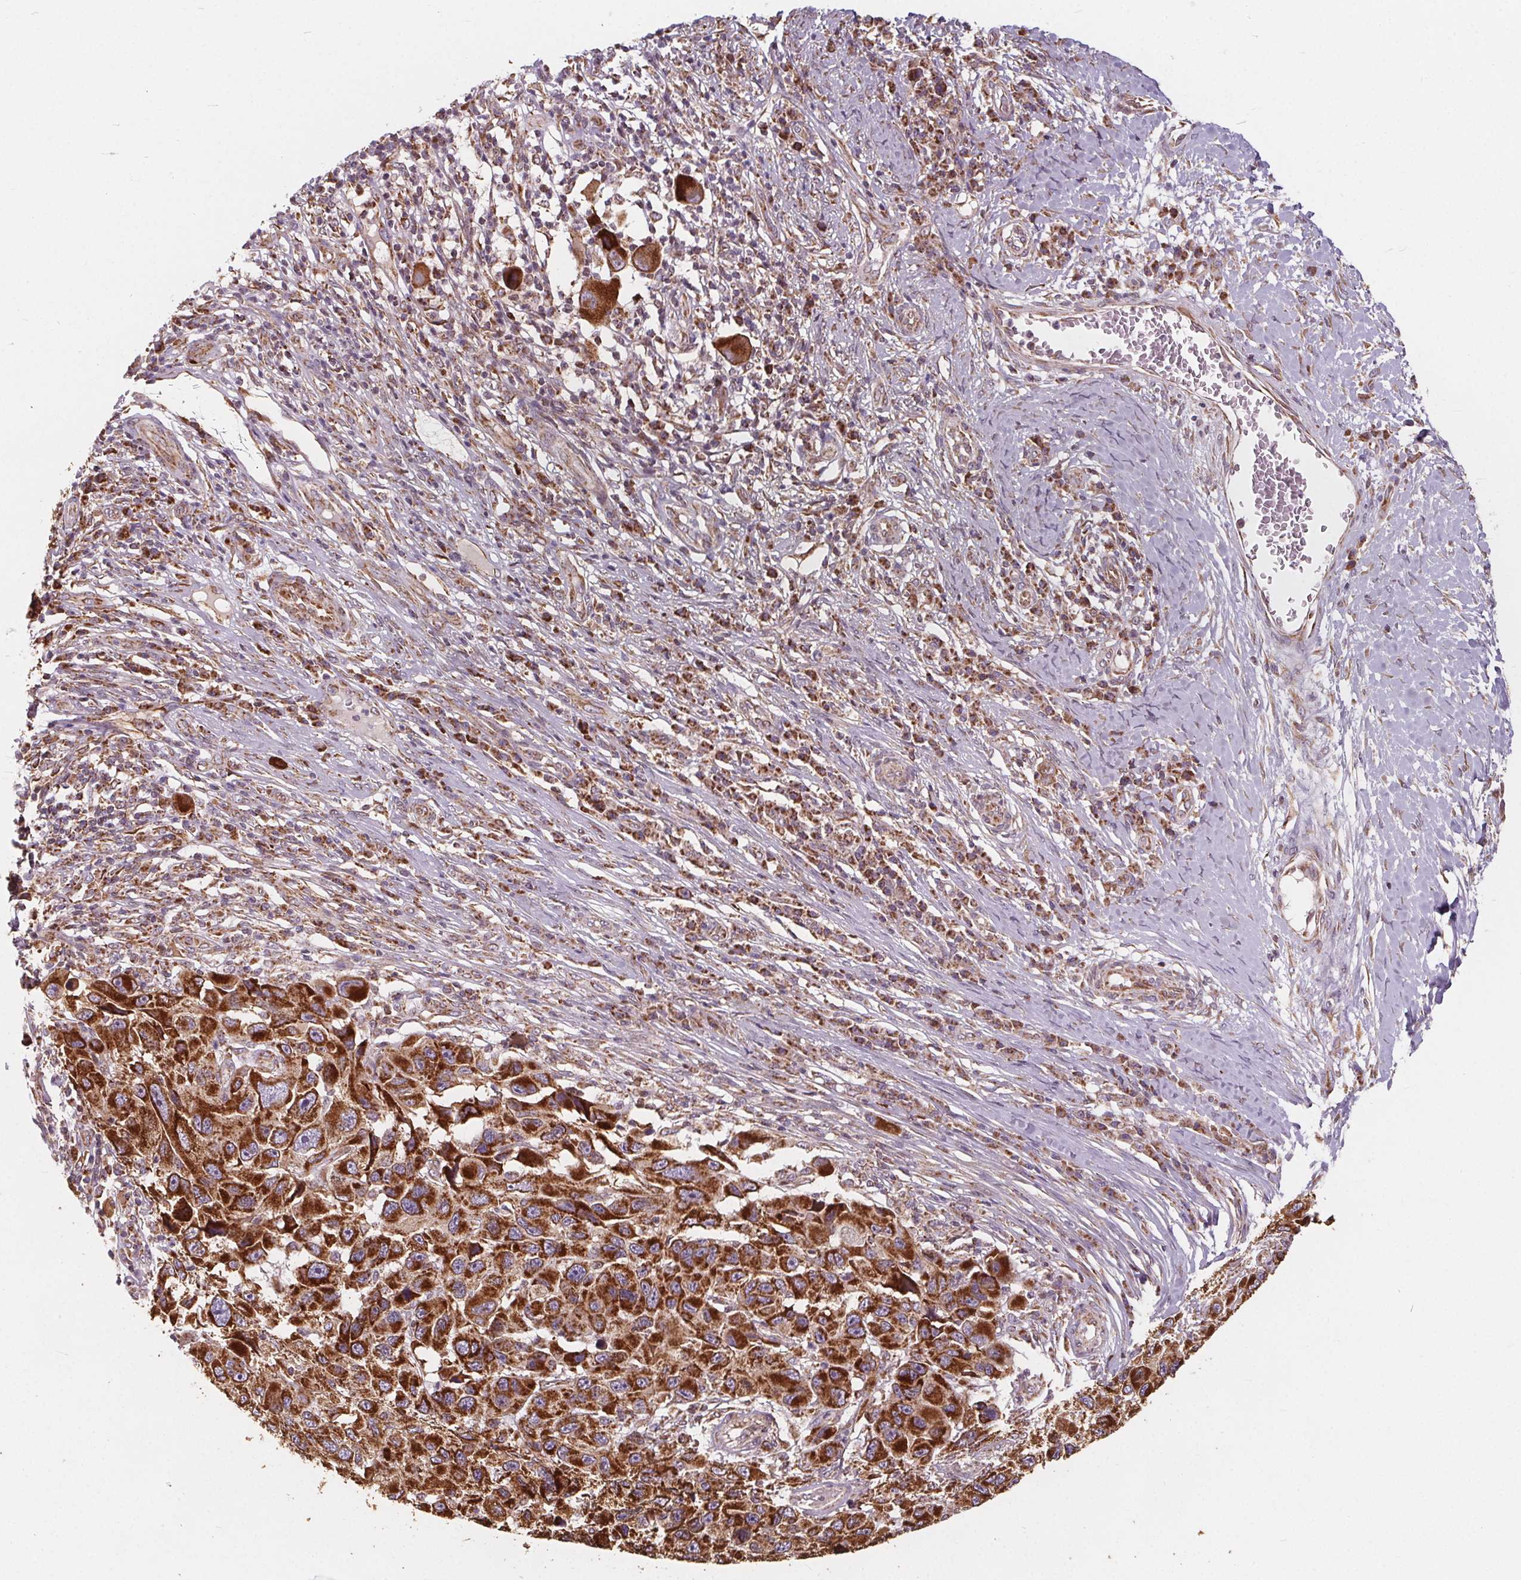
{"staining": {"intensity": "strong", "quantity": ">75%", "location": "cytoplasmic/membranous"}, "tissue": "melanoma", "cell_type": "Tumor cells", "image_type": "cancer", "snomed": [{"axis": "morphology", "description": "Malignant melanoma, NOS"}, {"axis": "topography", "description": "Skin"}], "caption": "Tumor cells display strong cytoplasmic/membranous expression in about >75% of cells in melanoma.", "gene": "PLSCR3", "patient": {"sex": "male", "age": 53}}